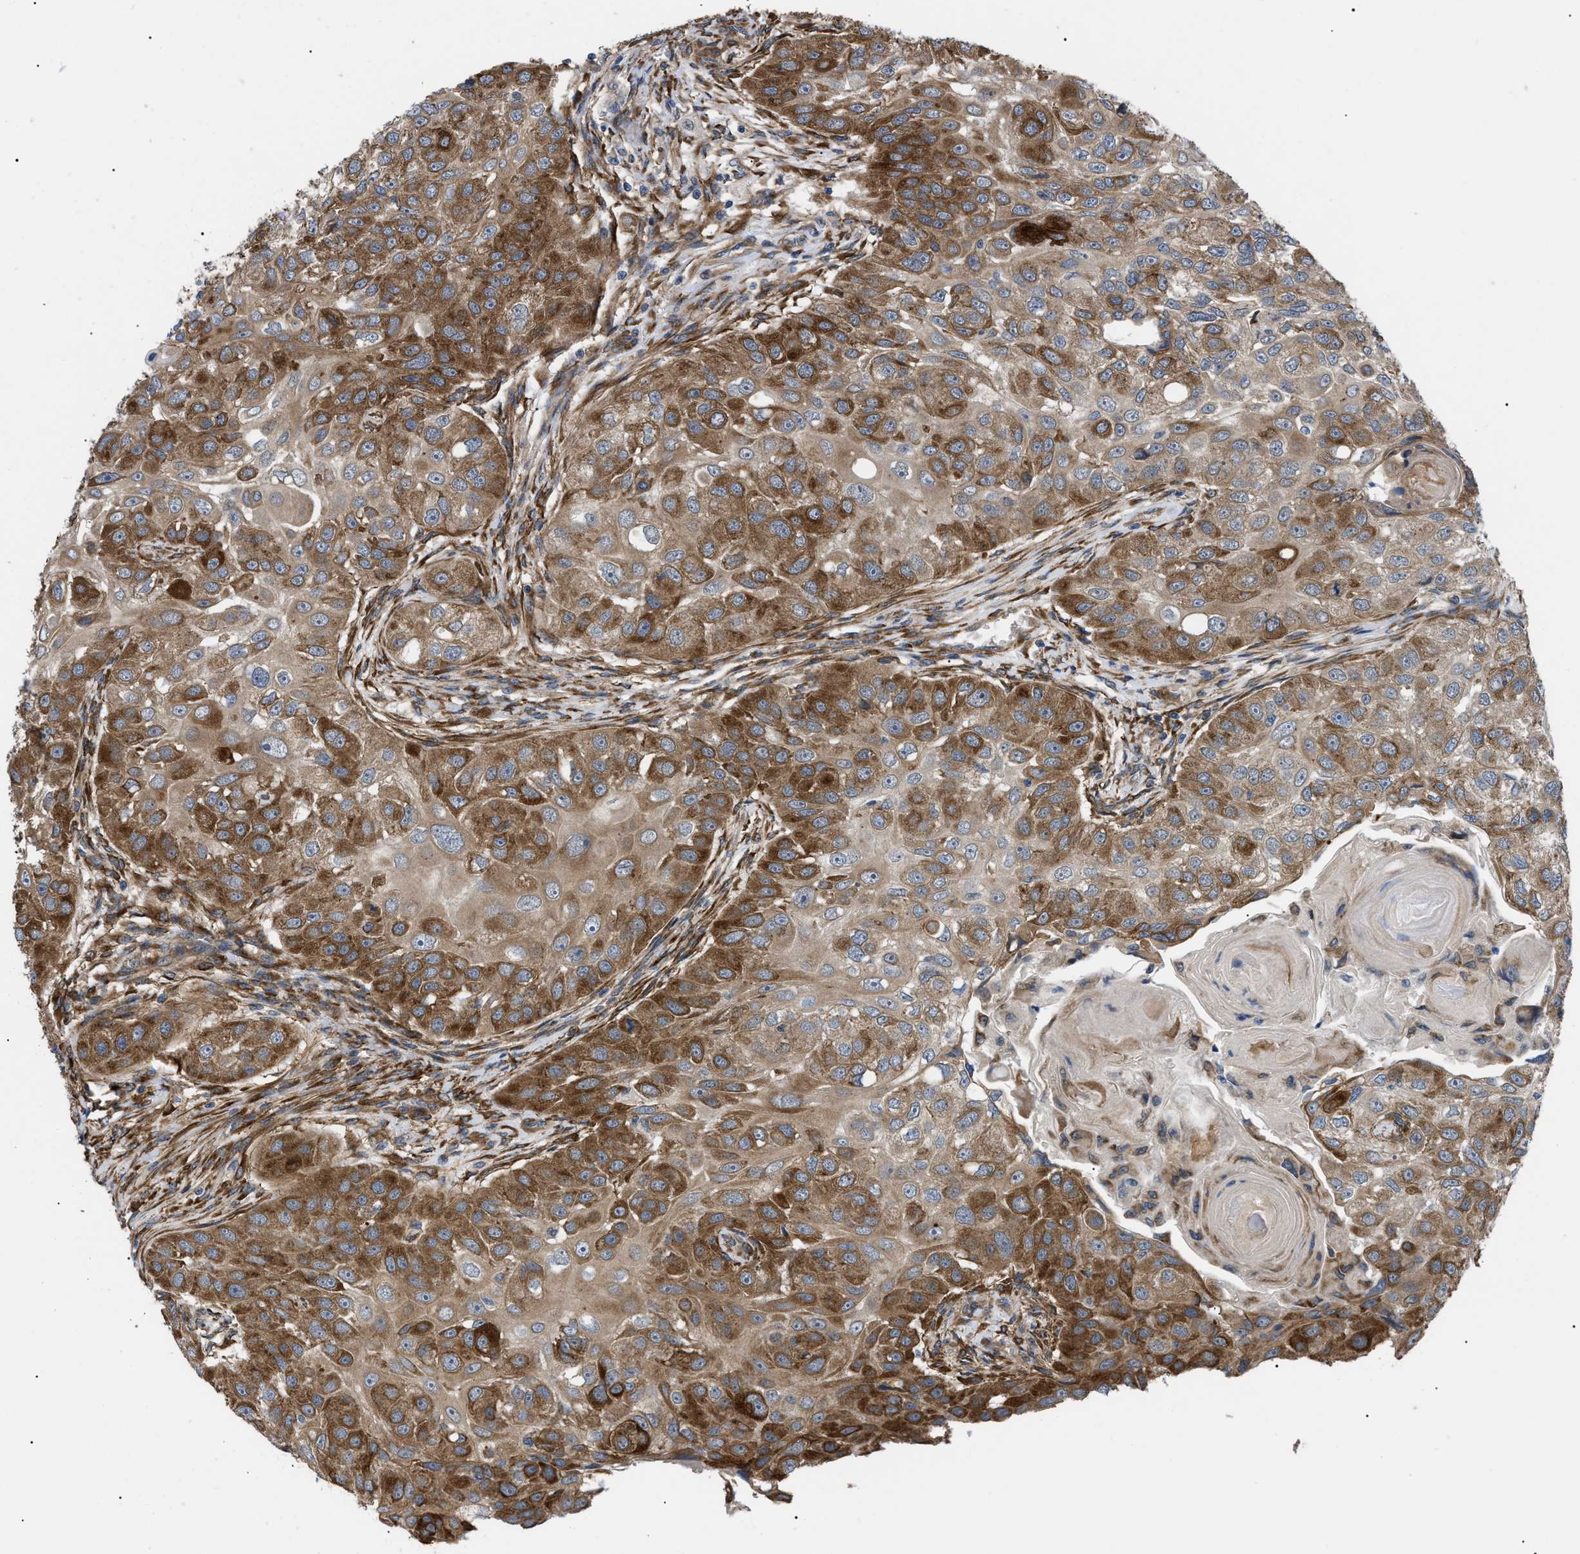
{"staining": {"intensity": "moderate", "quantity": ">75%", "location": "cytoplasmic/membranous"}, "tissue": "head and neck cancer", "cell_type": "Tumor cells", "image_type": "cancer", "snomed": [{"axis": "morphology", "description": "Normal tissue, NOS"}, {"axis": "morphology", "description": "Squamous cell carcinoma, NOS"}, {"axis": "topography", "description": "Skeletal muscle"}, {"axis": "topography", "description": "Head-Neck"}], "caption": "This is a micrograph of IHC staining of head and neck squamous cell carcinoma, which shows moderate staining in the cytoplasmic/membranous of tumor cells.", "gene": "MYO10", "patient": {"sex": "male", "age": 51}}